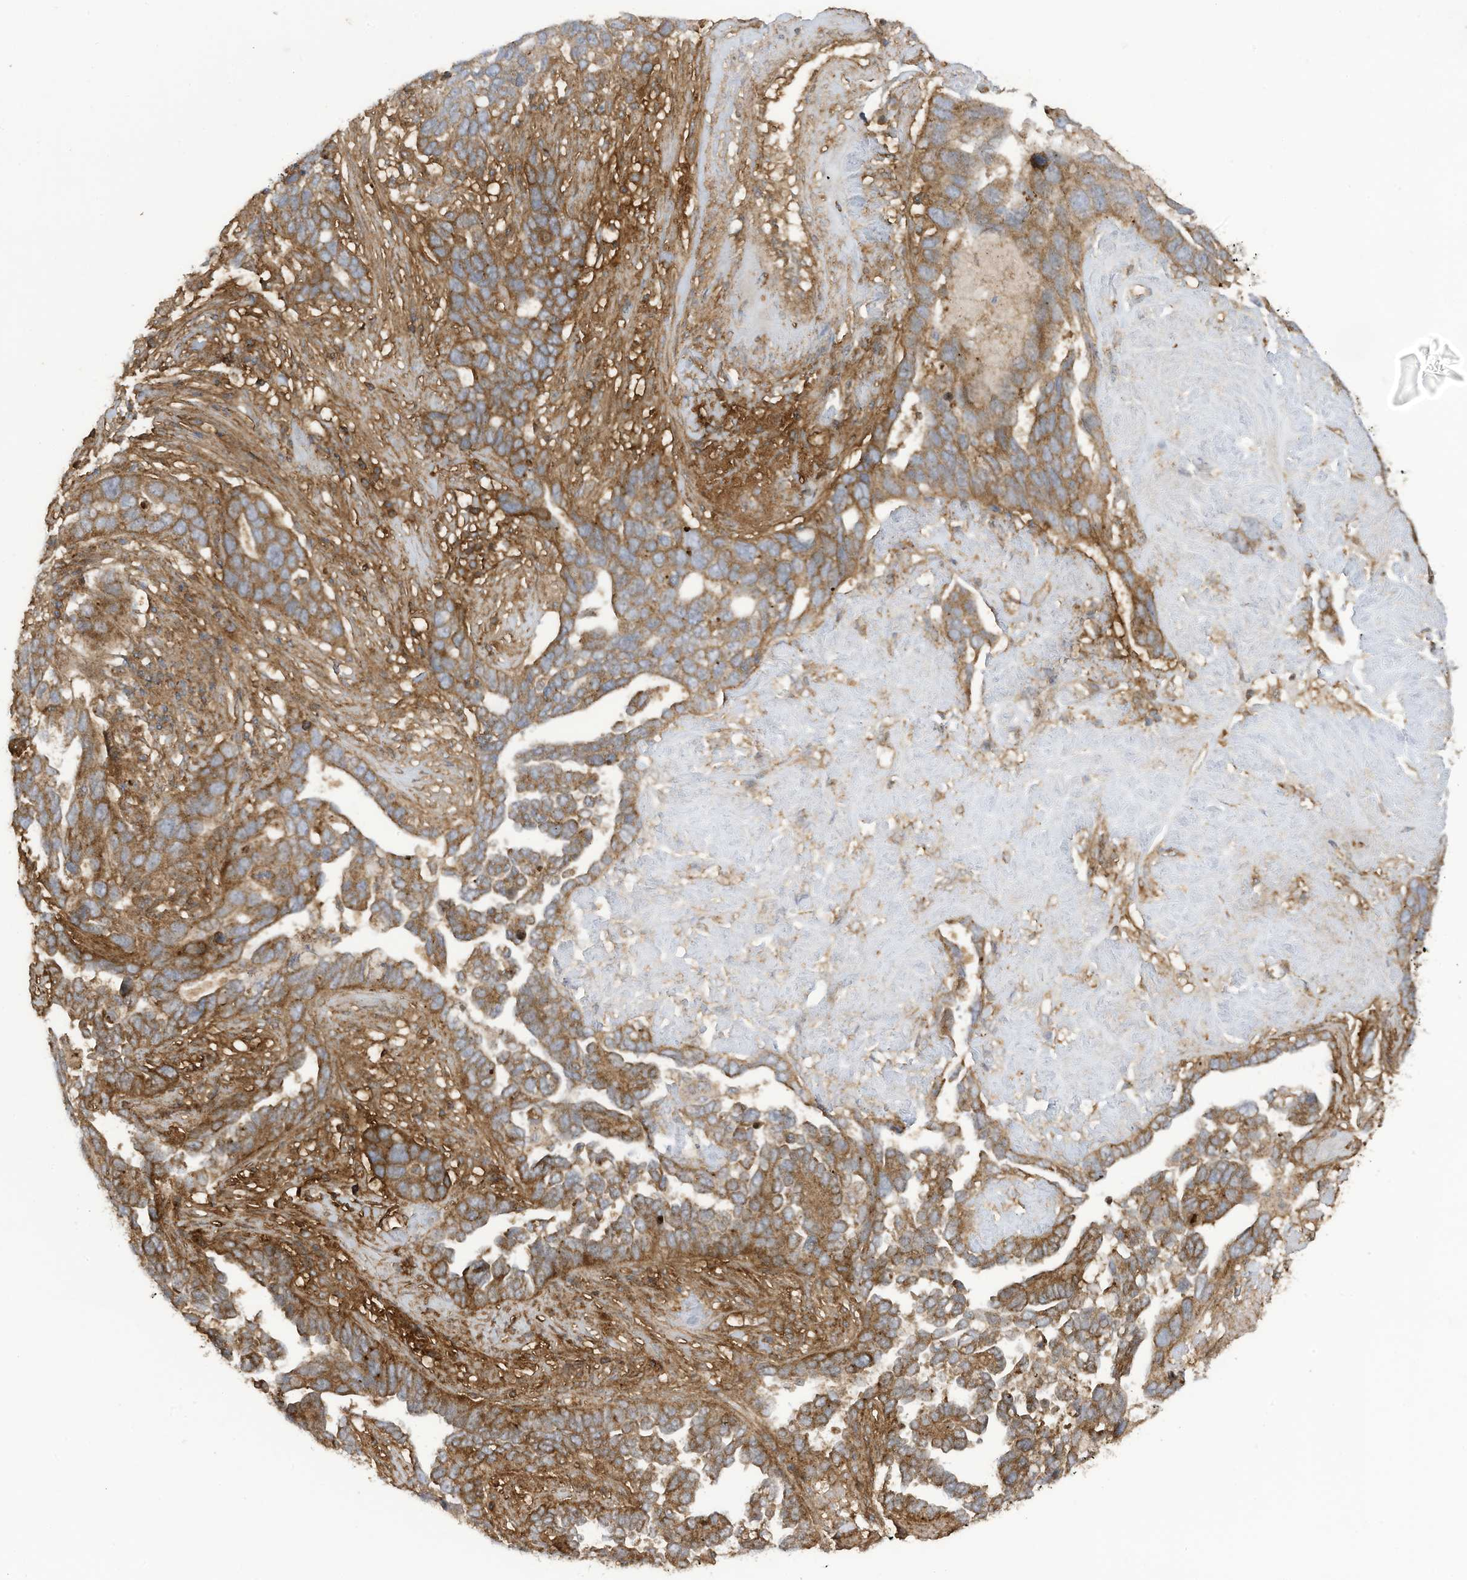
{"staining": {"intensity": "moderate", "quantity": ">75%", "location": "cytoplasmic/membranous"}, "tissue": "ovarian cancer", "cell_type": "Tumor cells", "image_type": "cancer", "snomed": [{"axis": "morphology", "description": "Cystadenocarcinoma, serous, NOS"}, {"axis": "topography", "description": "Ovary"}], "caption": "A medium amount of moderate cytoplasmic/membranous expression is identified in approximately >75% of tumor cells in serous cystadenocarcinoma (ovarian) tissue. (DAB IHC with brightfield microscopy, high magnification).", "gene": "REPS1", "patient": {"sex": "female", "age": 54}}